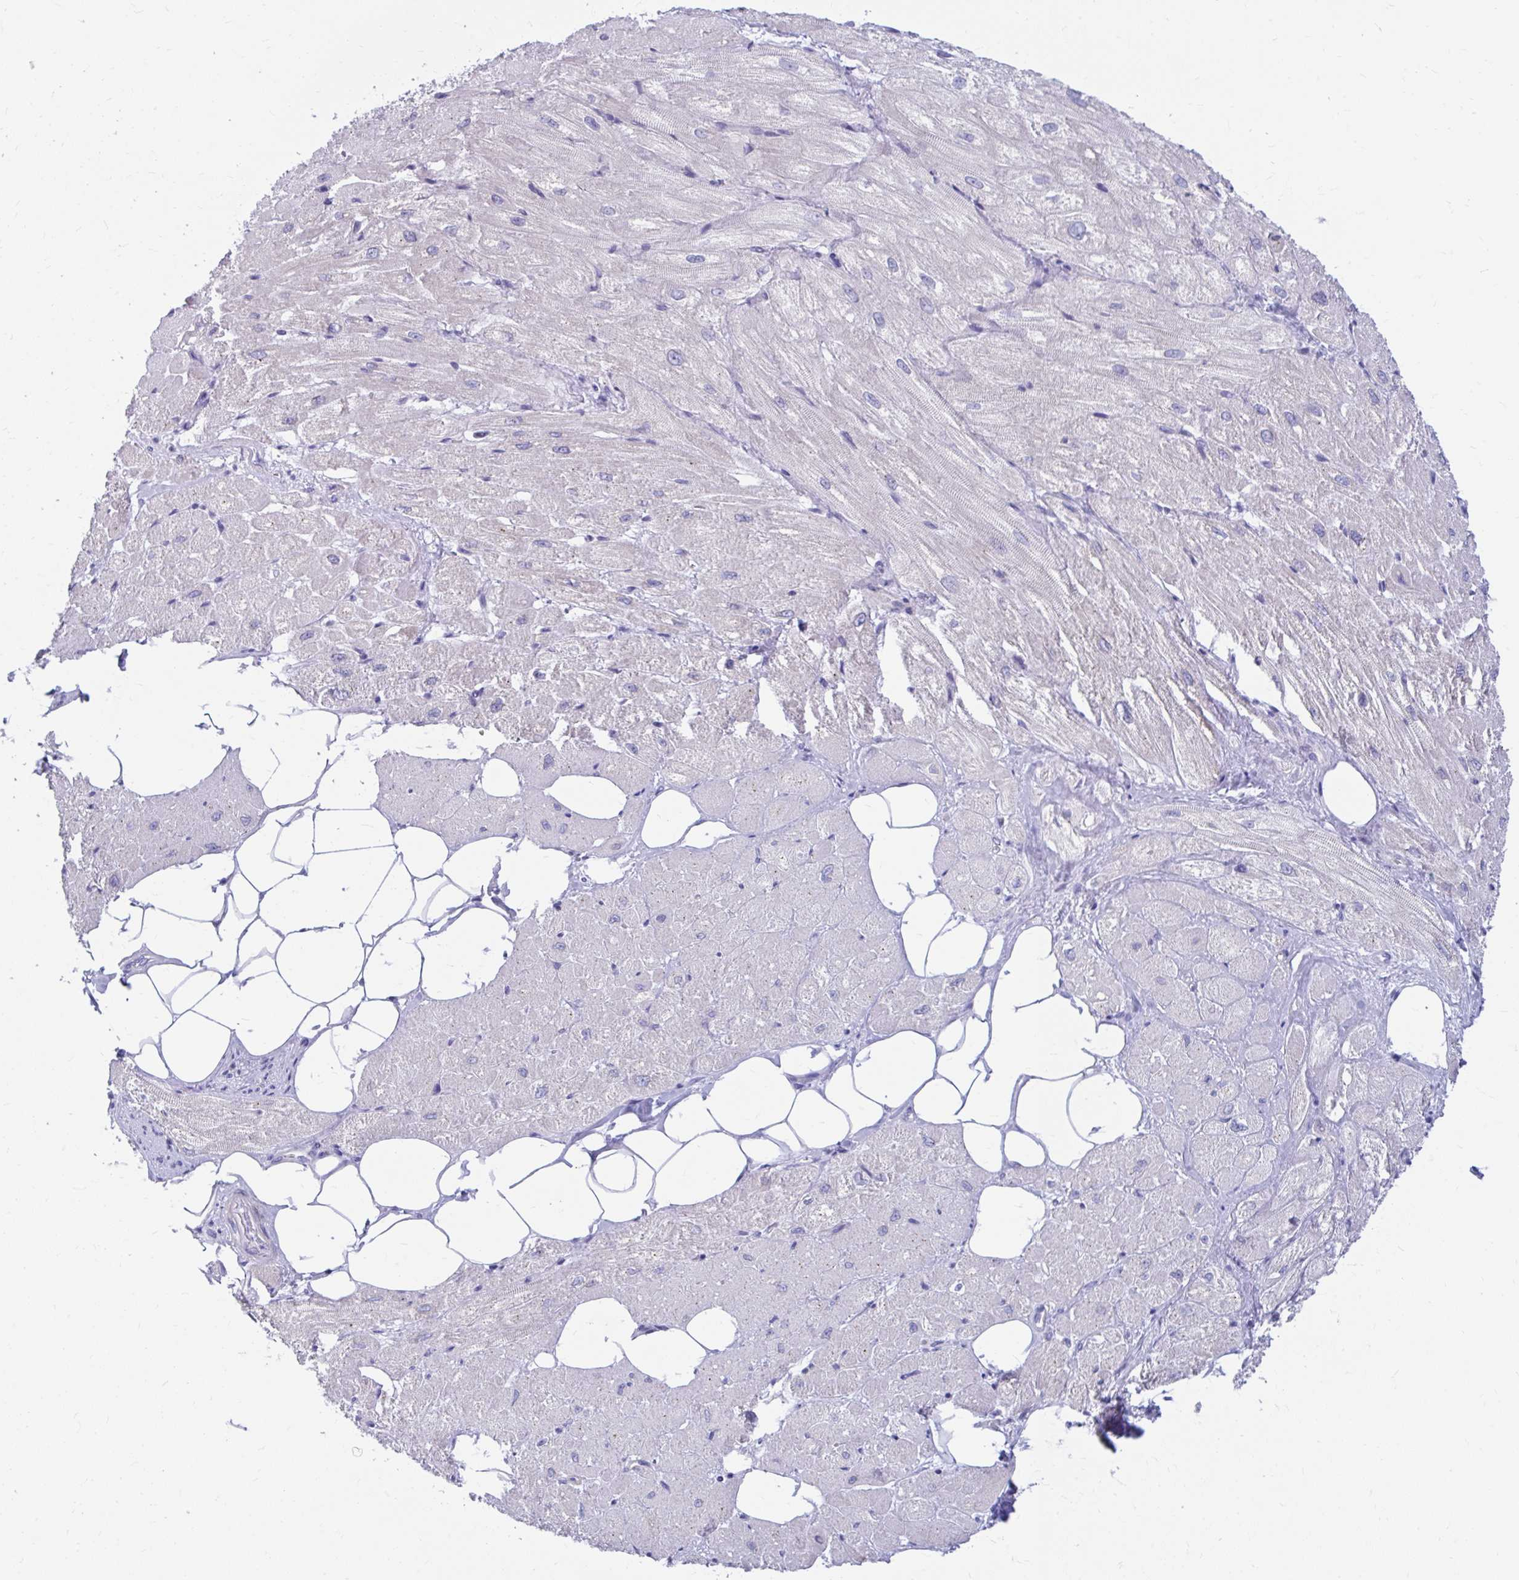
{"staining": {"intensity": "negative", "quantity": "none", "location": "none"}, "tissue": "heart muscle", "cell_type": "Cardiomyocytes", "image_type": "normal", "snomed": [{"axis": "morphology", "description": "Normal tissue, NOS"}, {"axis": "topography", "description": "Heart"}], "caption": "There is no significant expression in cardiomyocytes of heart muscle. (DAB immunohistochemistry (IHC), high magnification).", "gene": "RADIL", "patient": {"sex": "male", "age": 62}}